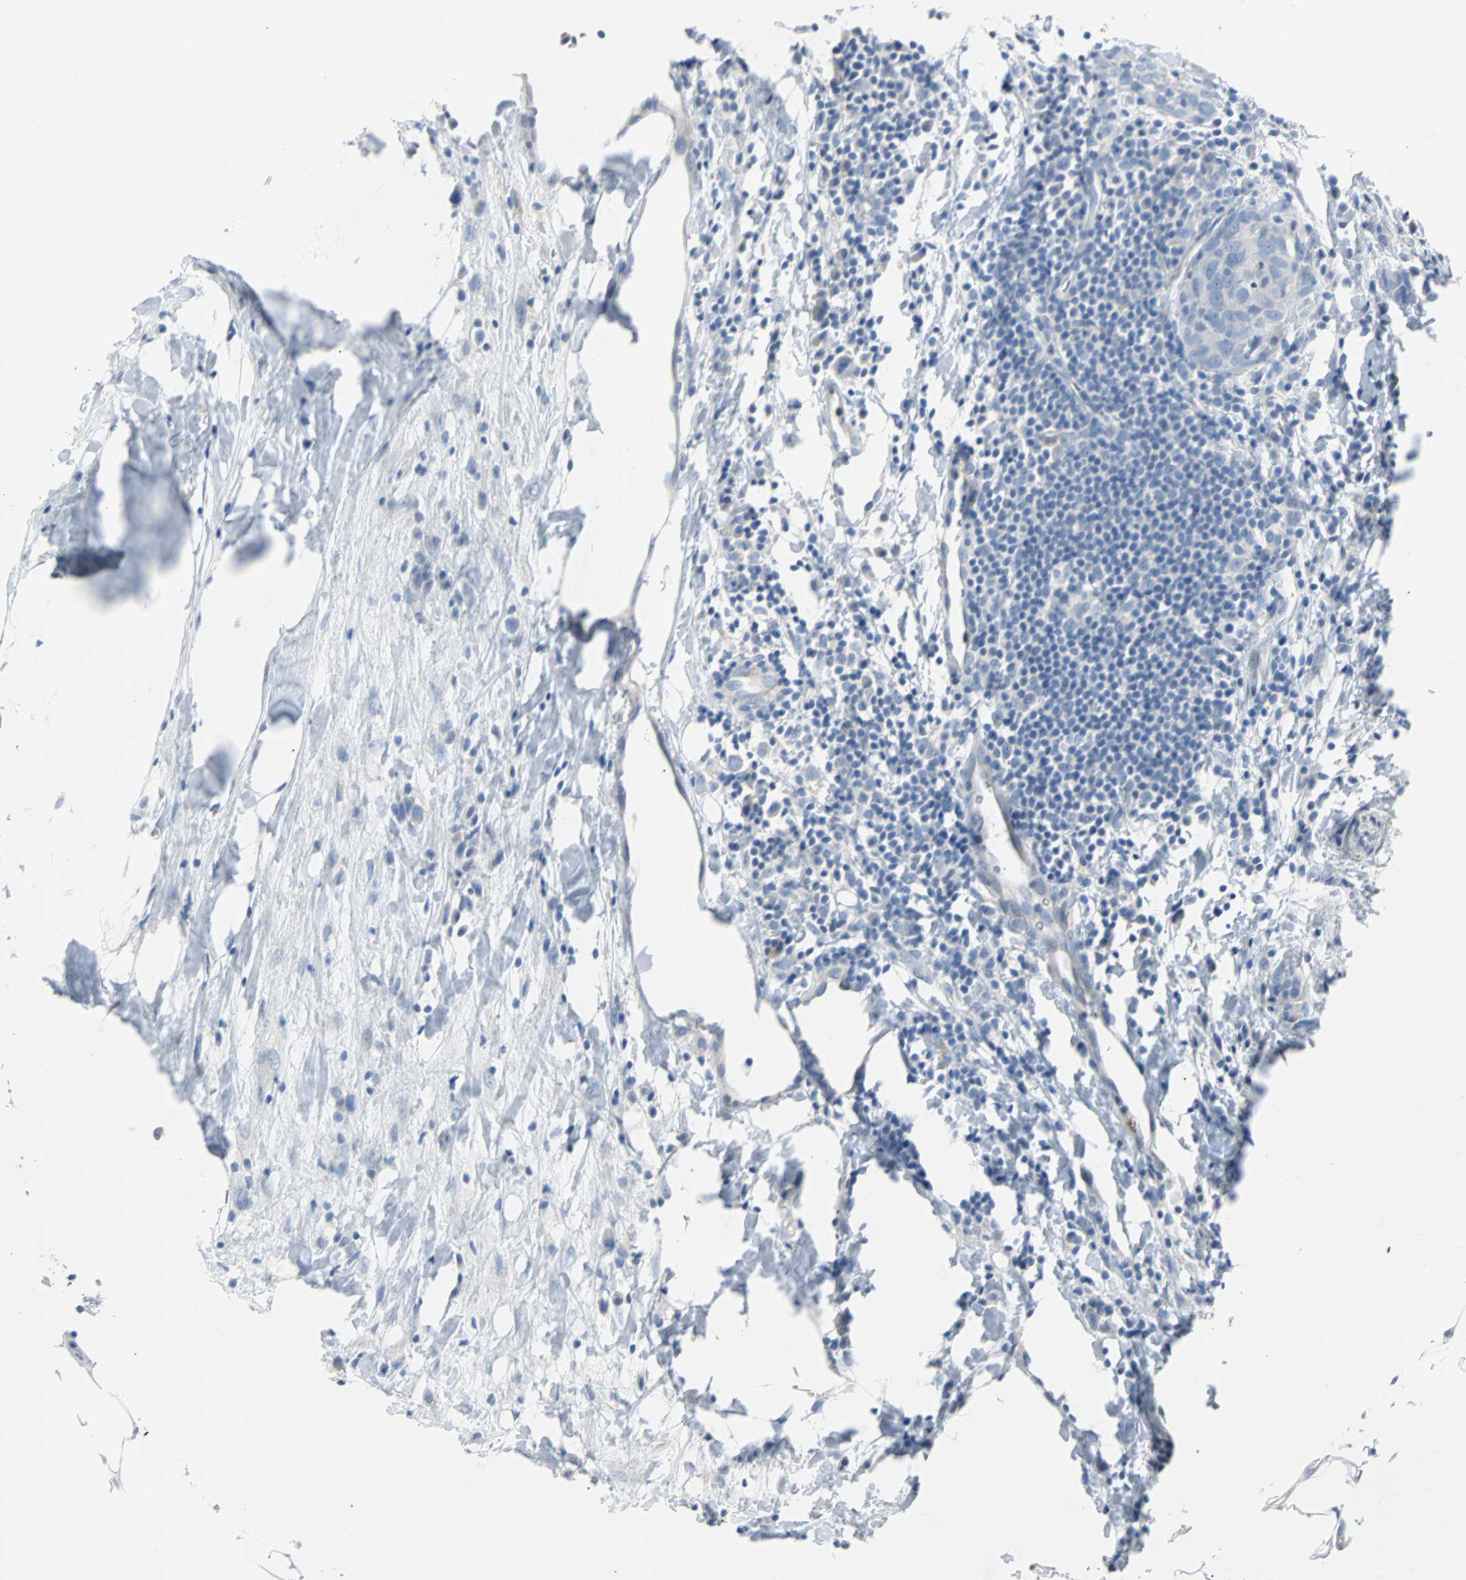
{"staining": {"intensity": "negative", "quantity": "none", "location": "none"}, "tissue": "breast cancer", "cell_type": "Tumor cells", "image_type": "cancer", "snomed": [{"axis": "morphology", "description": "Duct carcinoma"}, {"axis": "topography", "description": "Breast"}], "caption": "This is an IHC photomicrograph of human breast invasive ductal carcinoma. There is no positivity in tumor cells.", "gene": "RASA1", "patient": {"sex": "female", "age": 37}}